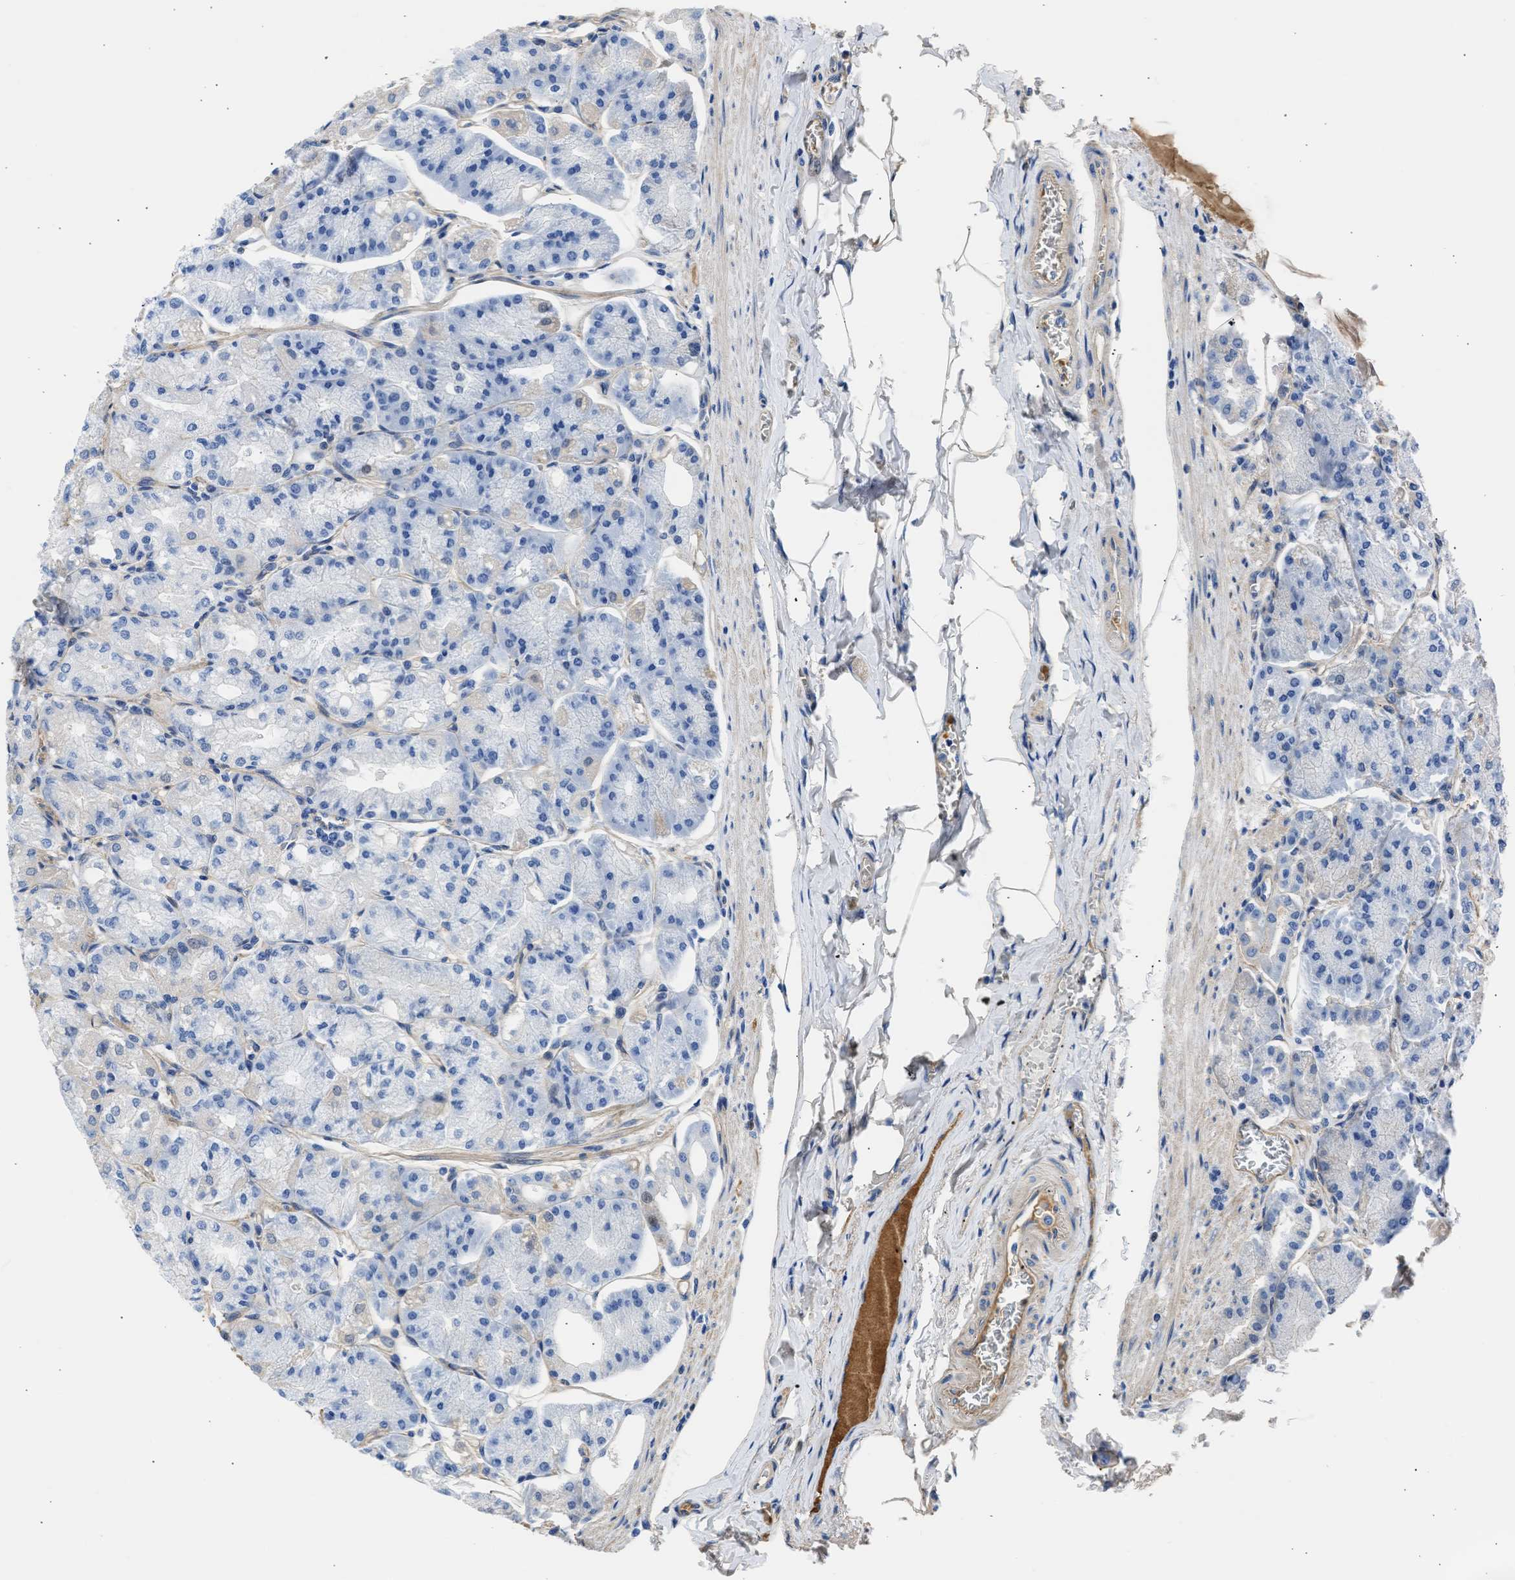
{"staining": {"intensity": "weak", "quantity": "25%-75%", "location": "cytoplasmic/membranous,nuclear"}, "tissue": "stomach", "cell_type": "Glandular cells", "image_type": "normal", "snomed": [{"axis": "morphology", "description": "Normal tissue, NOS"}, {"axis": "topography", "description": "Stomach, lower"}], "caption": "Immunohistochemical staining of benign human stomach reveals 25%-75% levels of weak cytoplasmic/membranous,nuclear protein staining in approximately 25%-75% of glandular cells.", "gene": "MAS1L", "patient": {"sex": "male", "age": 71}}